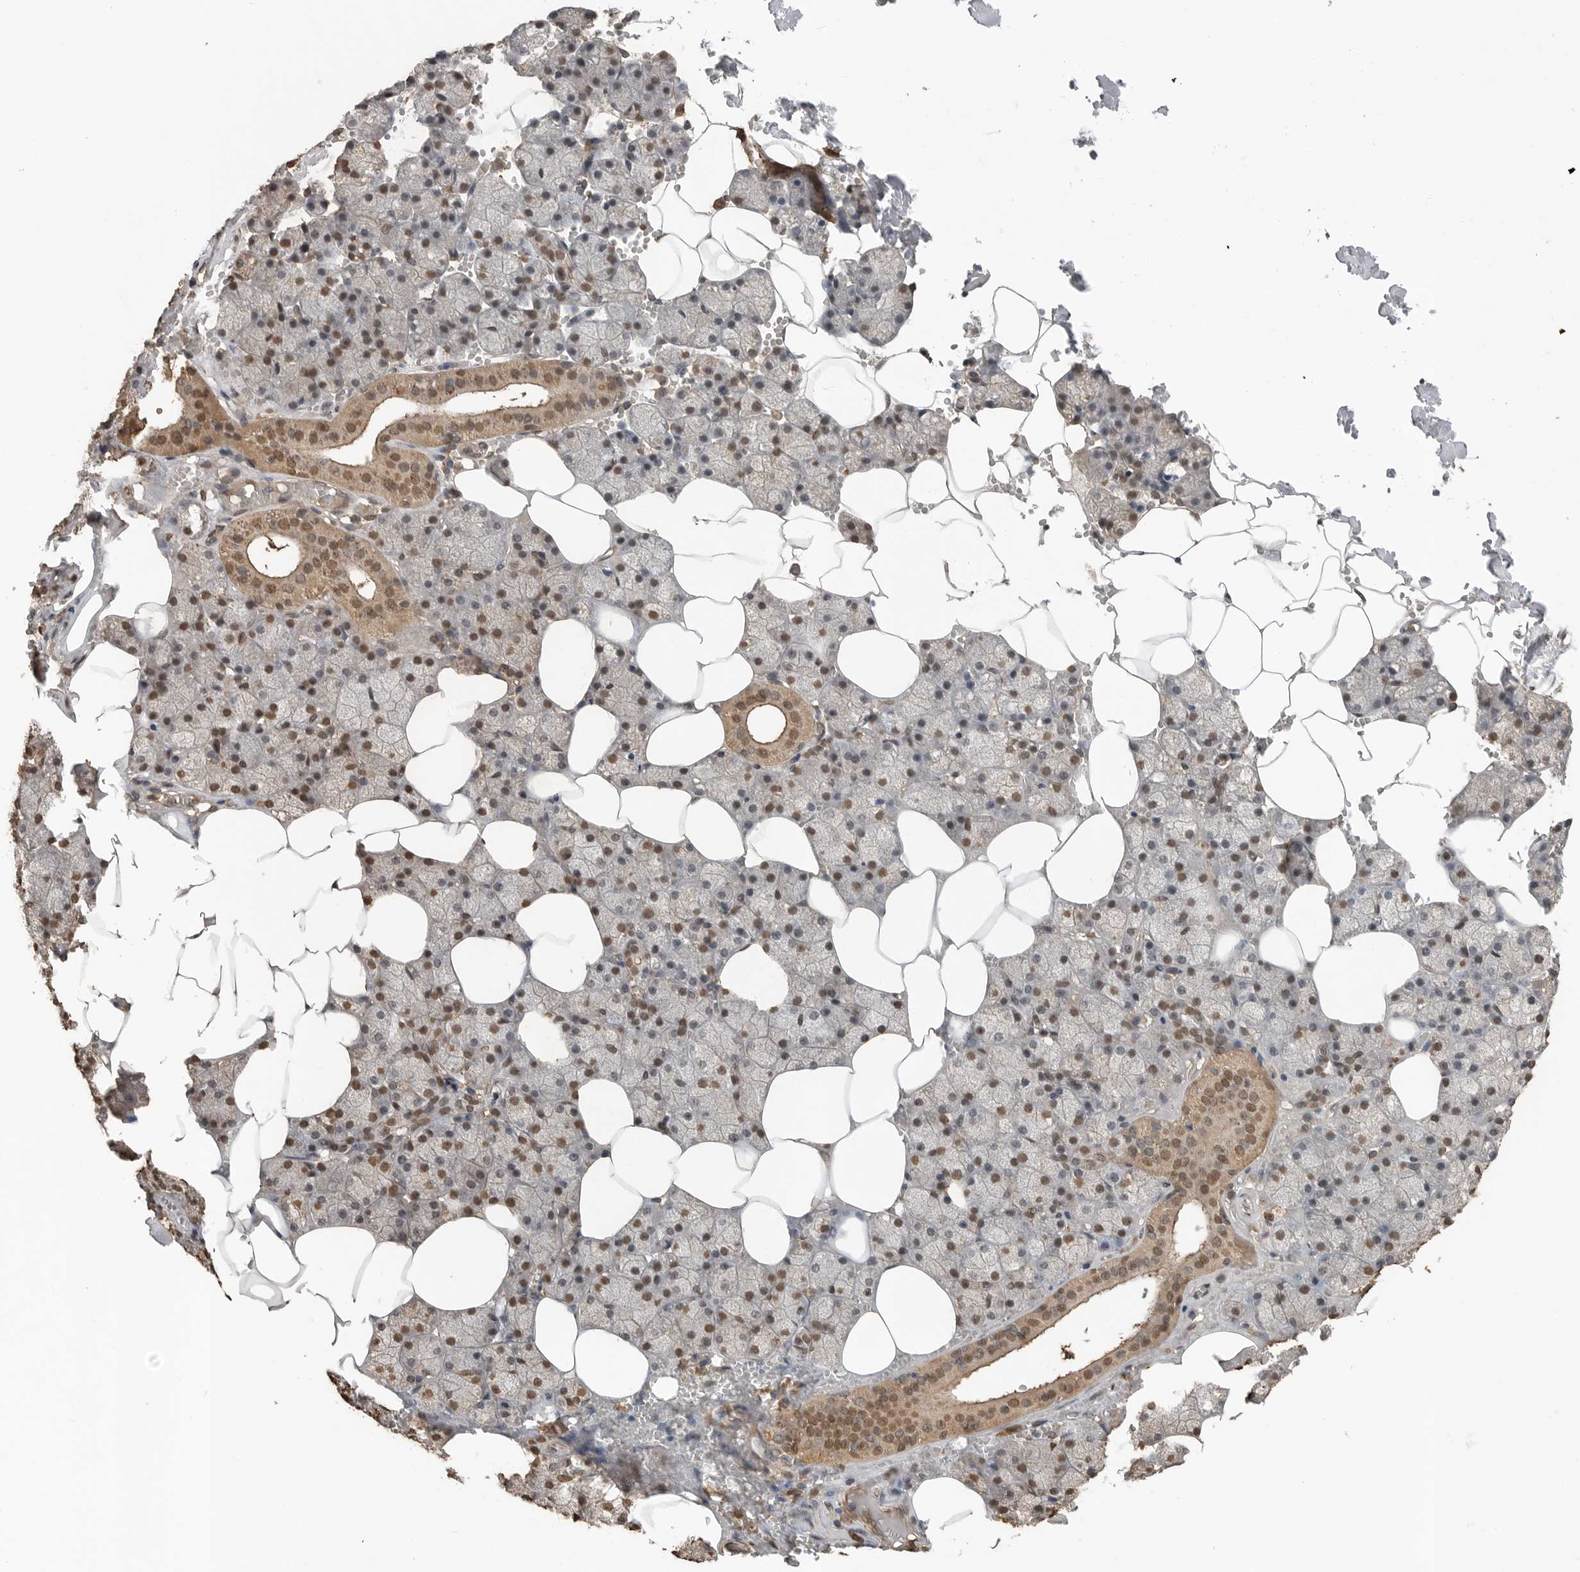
{"staining": {"intensity": "moderate", "quantity": ">75%", "location": "cytoplasmic/membranous,nuclear"}, "tissue": "salivary gland", "cell_type": "Glandular cells", "image_type": "normal", "snomed": [{"axis": "morphology", "description": "Normal tissue, NOS"}, {"axis": "topography", "description": "Salivary gland"}], "caption": "Immunohistochemical staining of unremarkable salivary gland reveals medium levels of moderate cytoplasmic/membranous,nuclear staining in about >75% of glandular cells.", "gene": "BLZF1", "patient": {"sex": "male", "age": 62}}